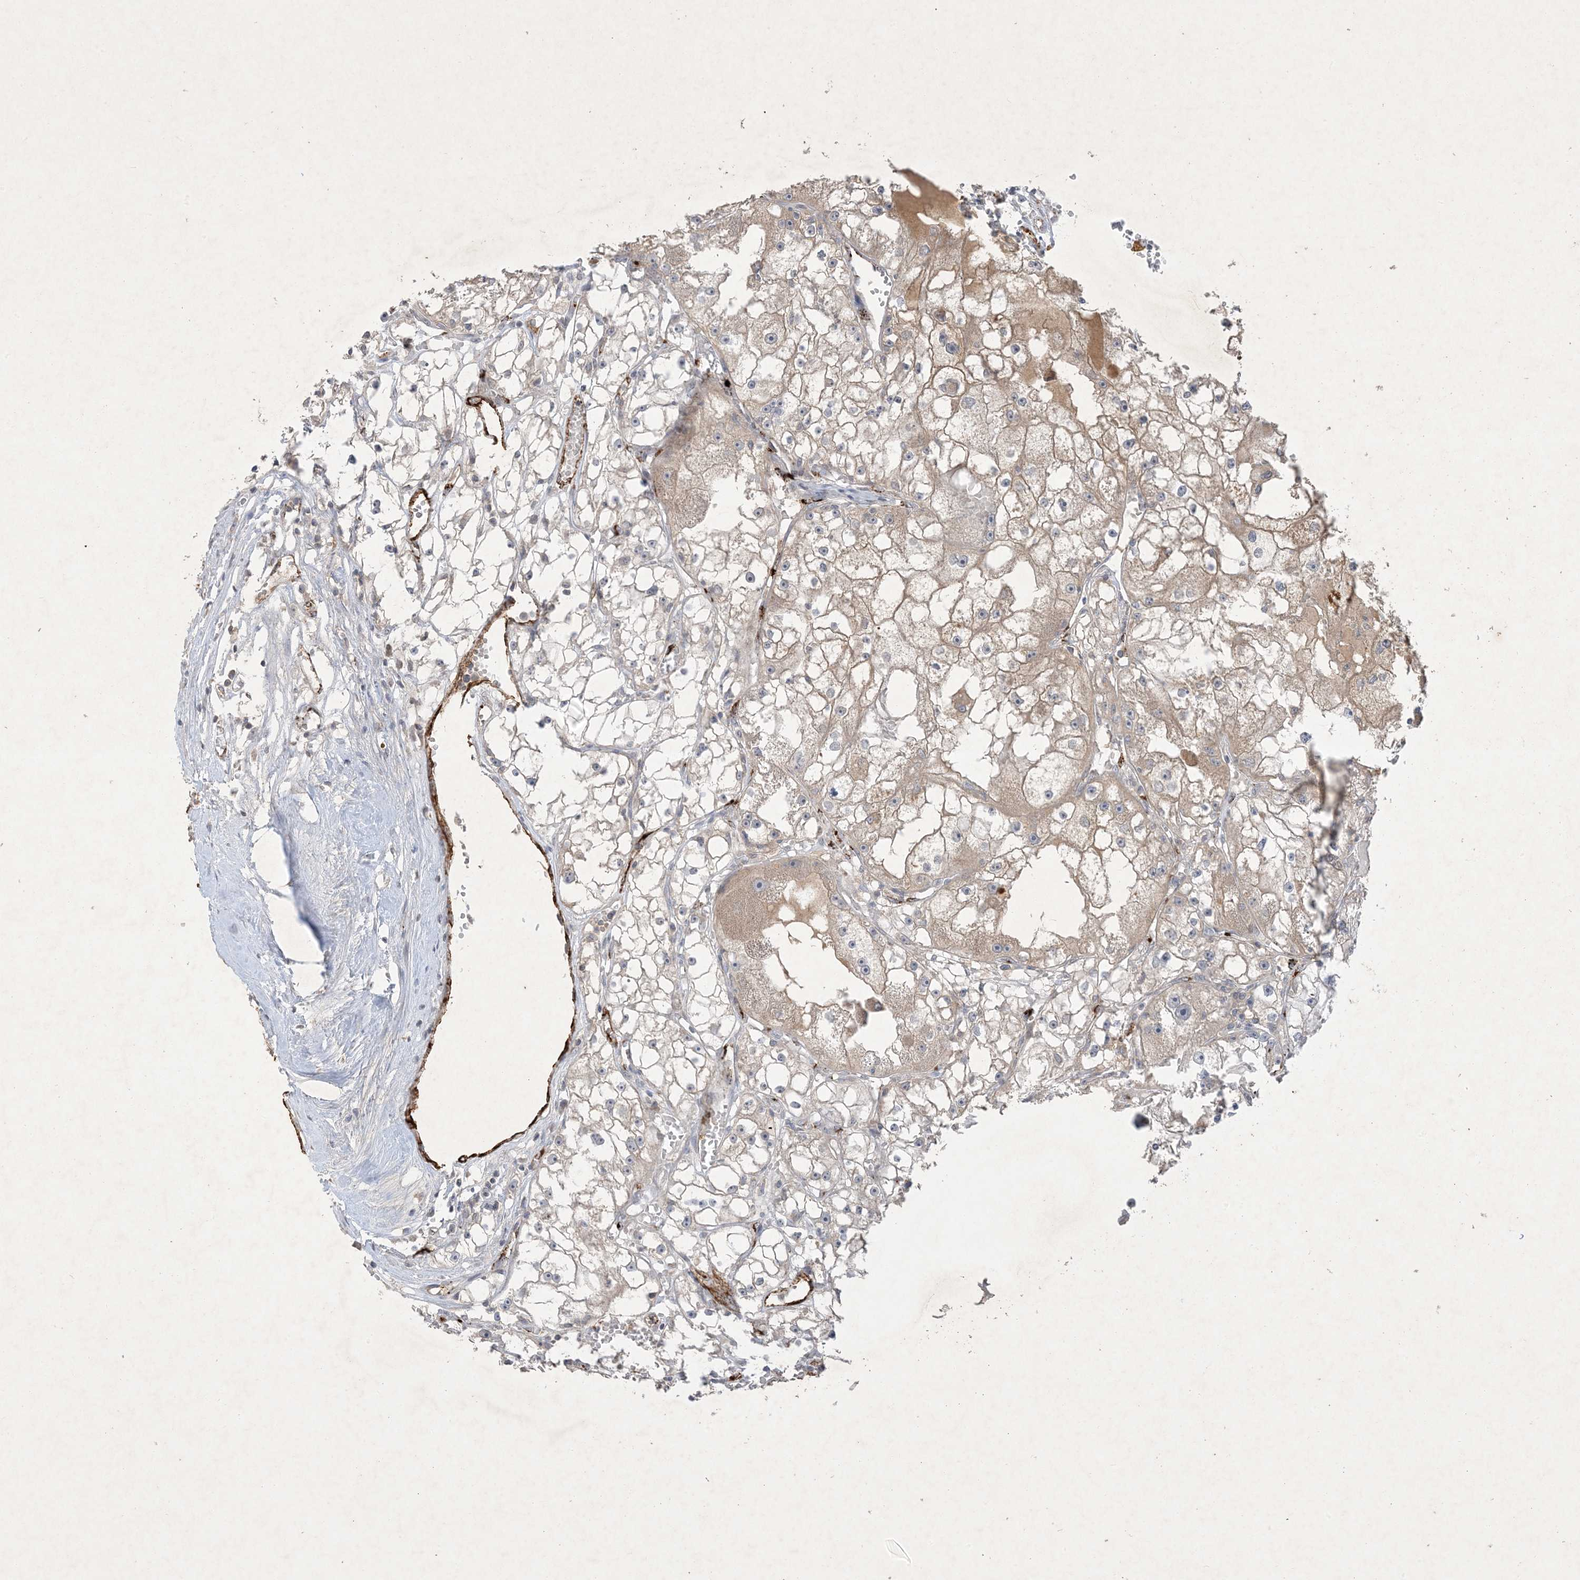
{"staining": {"intensity": "weak", "quantity": "25%-75%", "location": "cytoplasmic/membranous"}, "tissue": "renal cancer", "cell_type": "Tumor cells", "image_type": "cancer", "snomed": [{"axis": "morphology", "description": "Adenocarcinoma, NOS"}, {"axis": "topography", "description": "Kidney"}], "caption": "A micrograph showing weak cytoplasmic/membranous positivity in about 25%-75% of tumor cells in renal cancer, as visualized by brown immunohistochemical staining.", "gene": "PRSS36", "patient": {"sex": "male", "age": 56}}